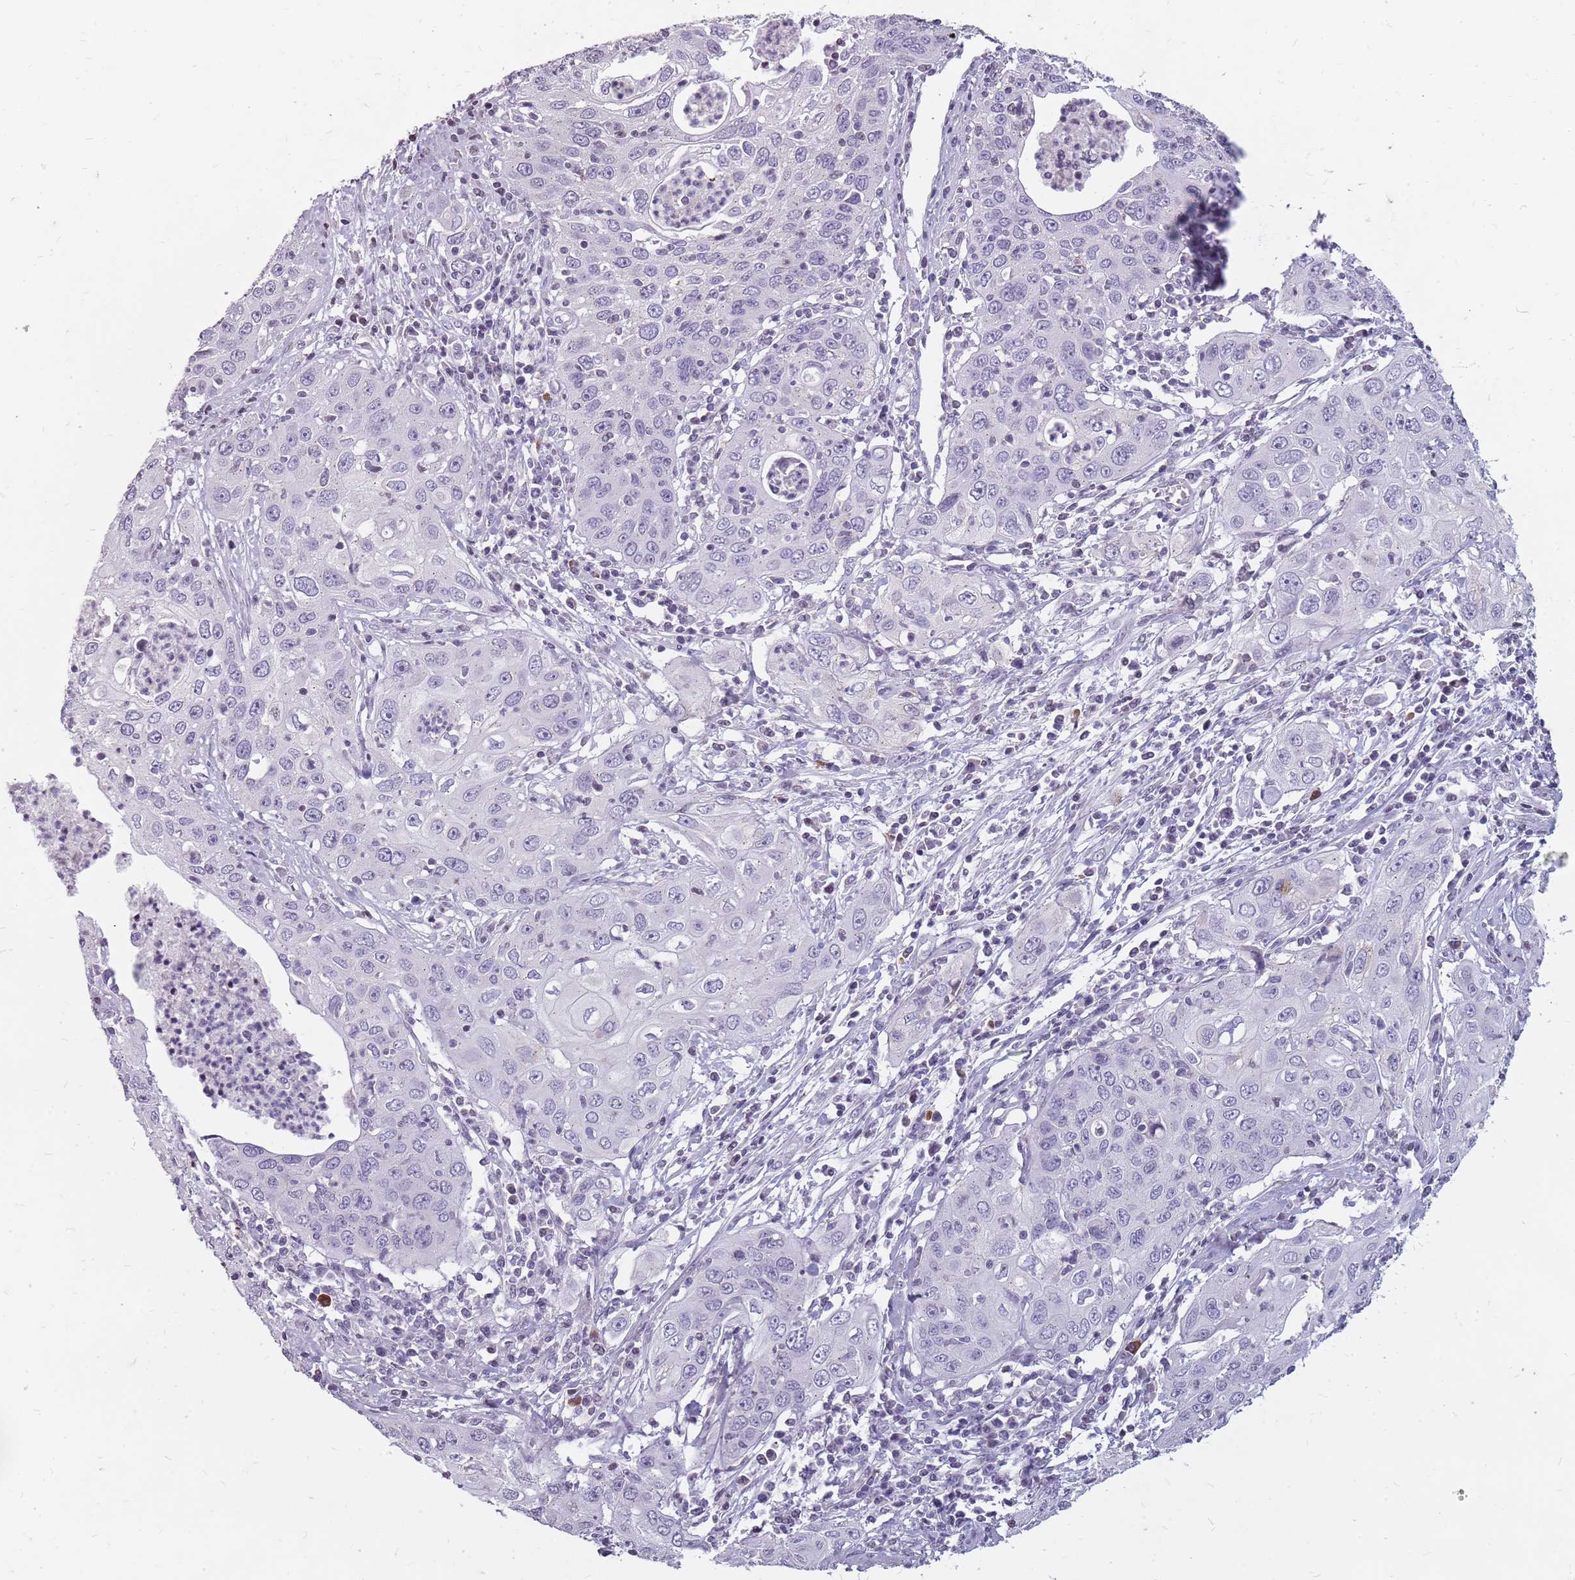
{"staining": {"intensity": "negative", "quantity": "none", "location": "none"}, "tissue": "cervical cancer", "cell_type": "Tumor cells", "image_type": "cancer", "snomed": [{"axis": "morphology", "description": "Squamous cell carcinoma, NOS"}, {"axis": "topography", "description": "Cervix"}], "caption": "DAB immunohistochemical staining of human cervical cancer (squamous cell carcinoma) demonstrates no significant expression in tumor cells.", "gene": "NEK6", "patient": {"sex": "female", "age": 36}}